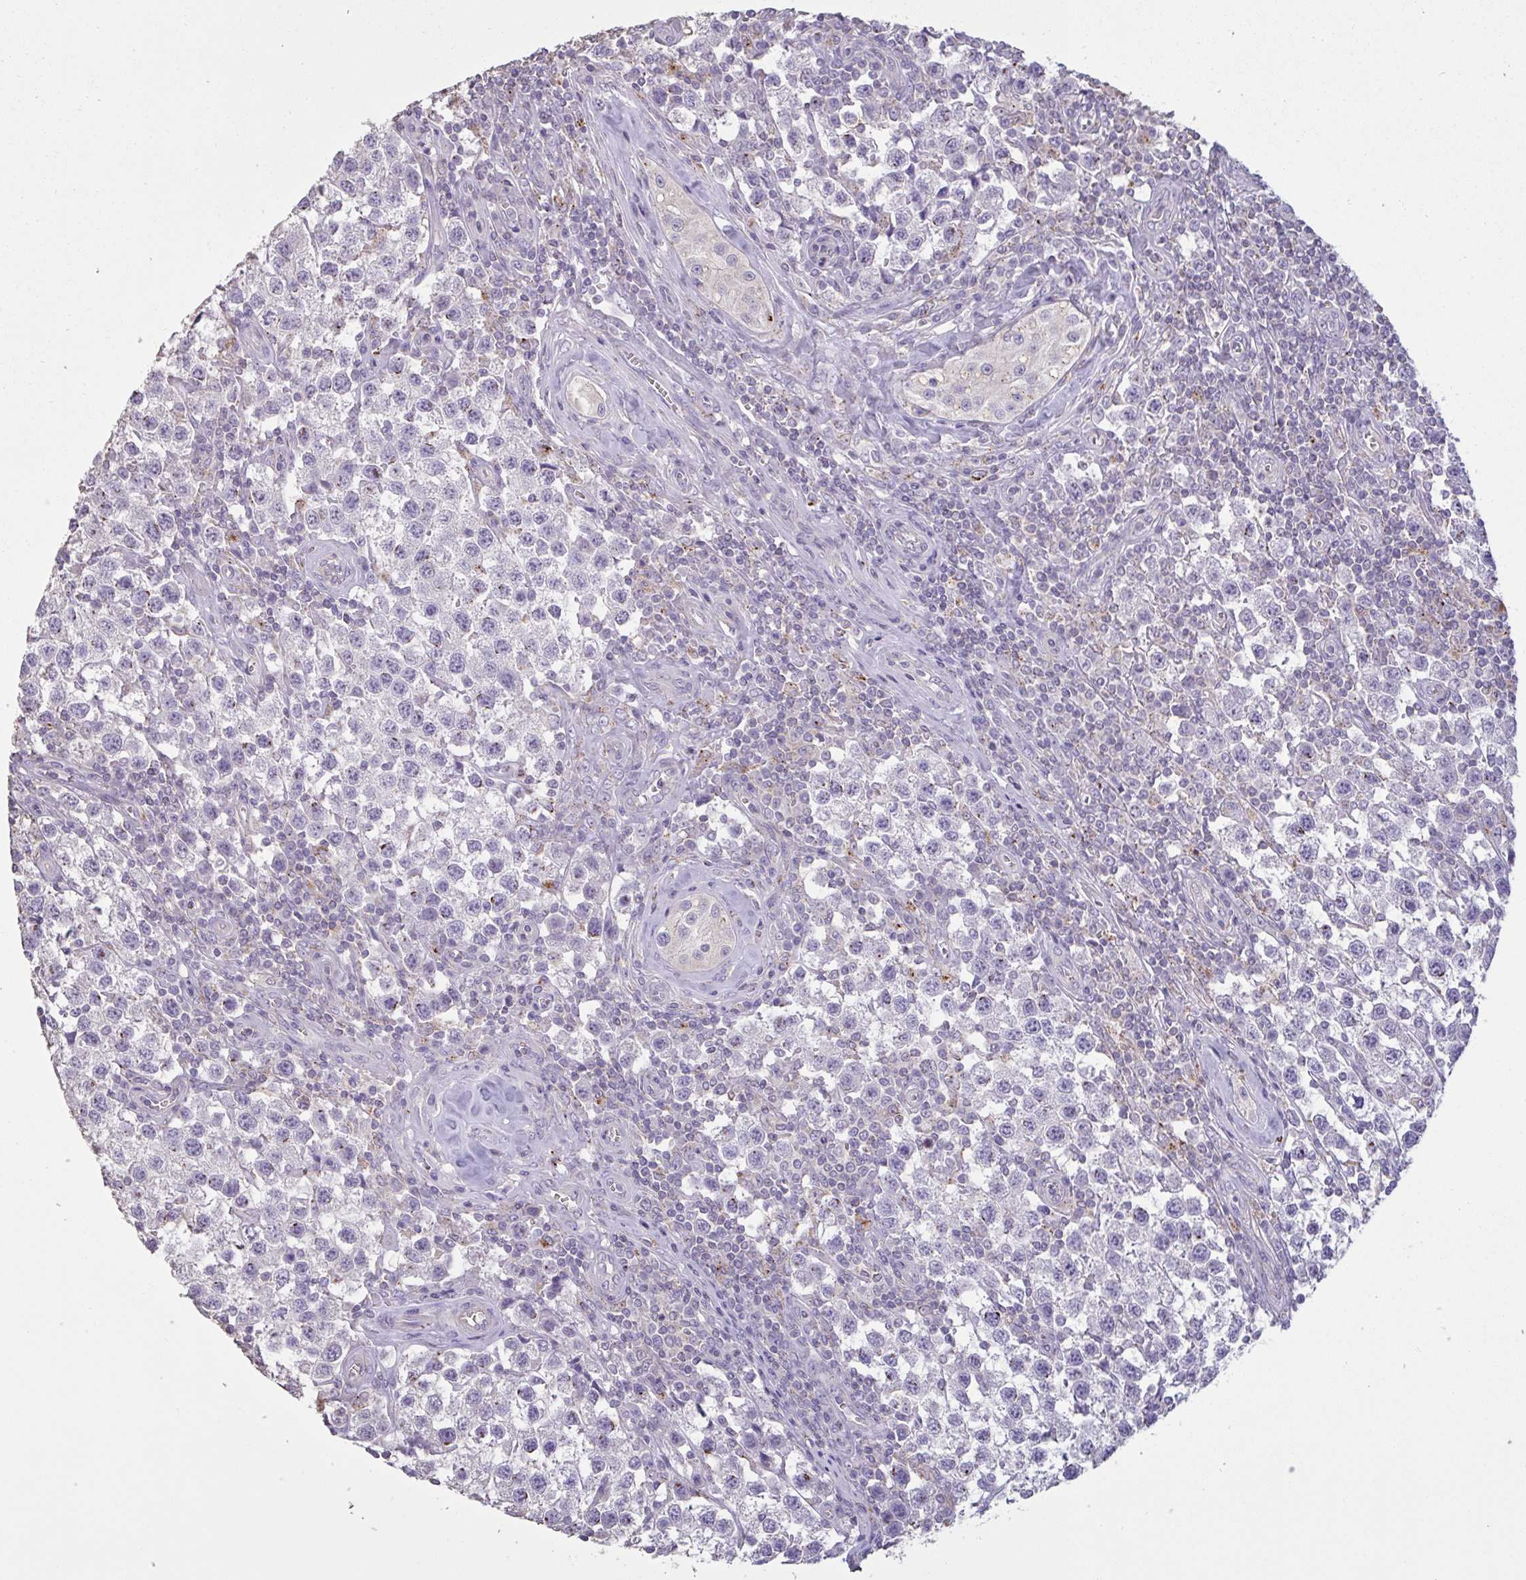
{"staining": {"intensity": "negative", "quantity": "none", "location": "none"}, "tissue": "testis cancer", "cell_type": "Tumor cells", "image_type": "cancer", "snomed": [{"axis": "morphology", "description": "Seminoma, NOS"}, {"axis": "topography", "description": "Testis"}], "caption": "This is an immunohistochemistry (IHC) image of testis cancer (seminoma). There is no staining in tumor cells.", "gene": "CHMP5", "patient": {"sex": "male", "age": 34}}